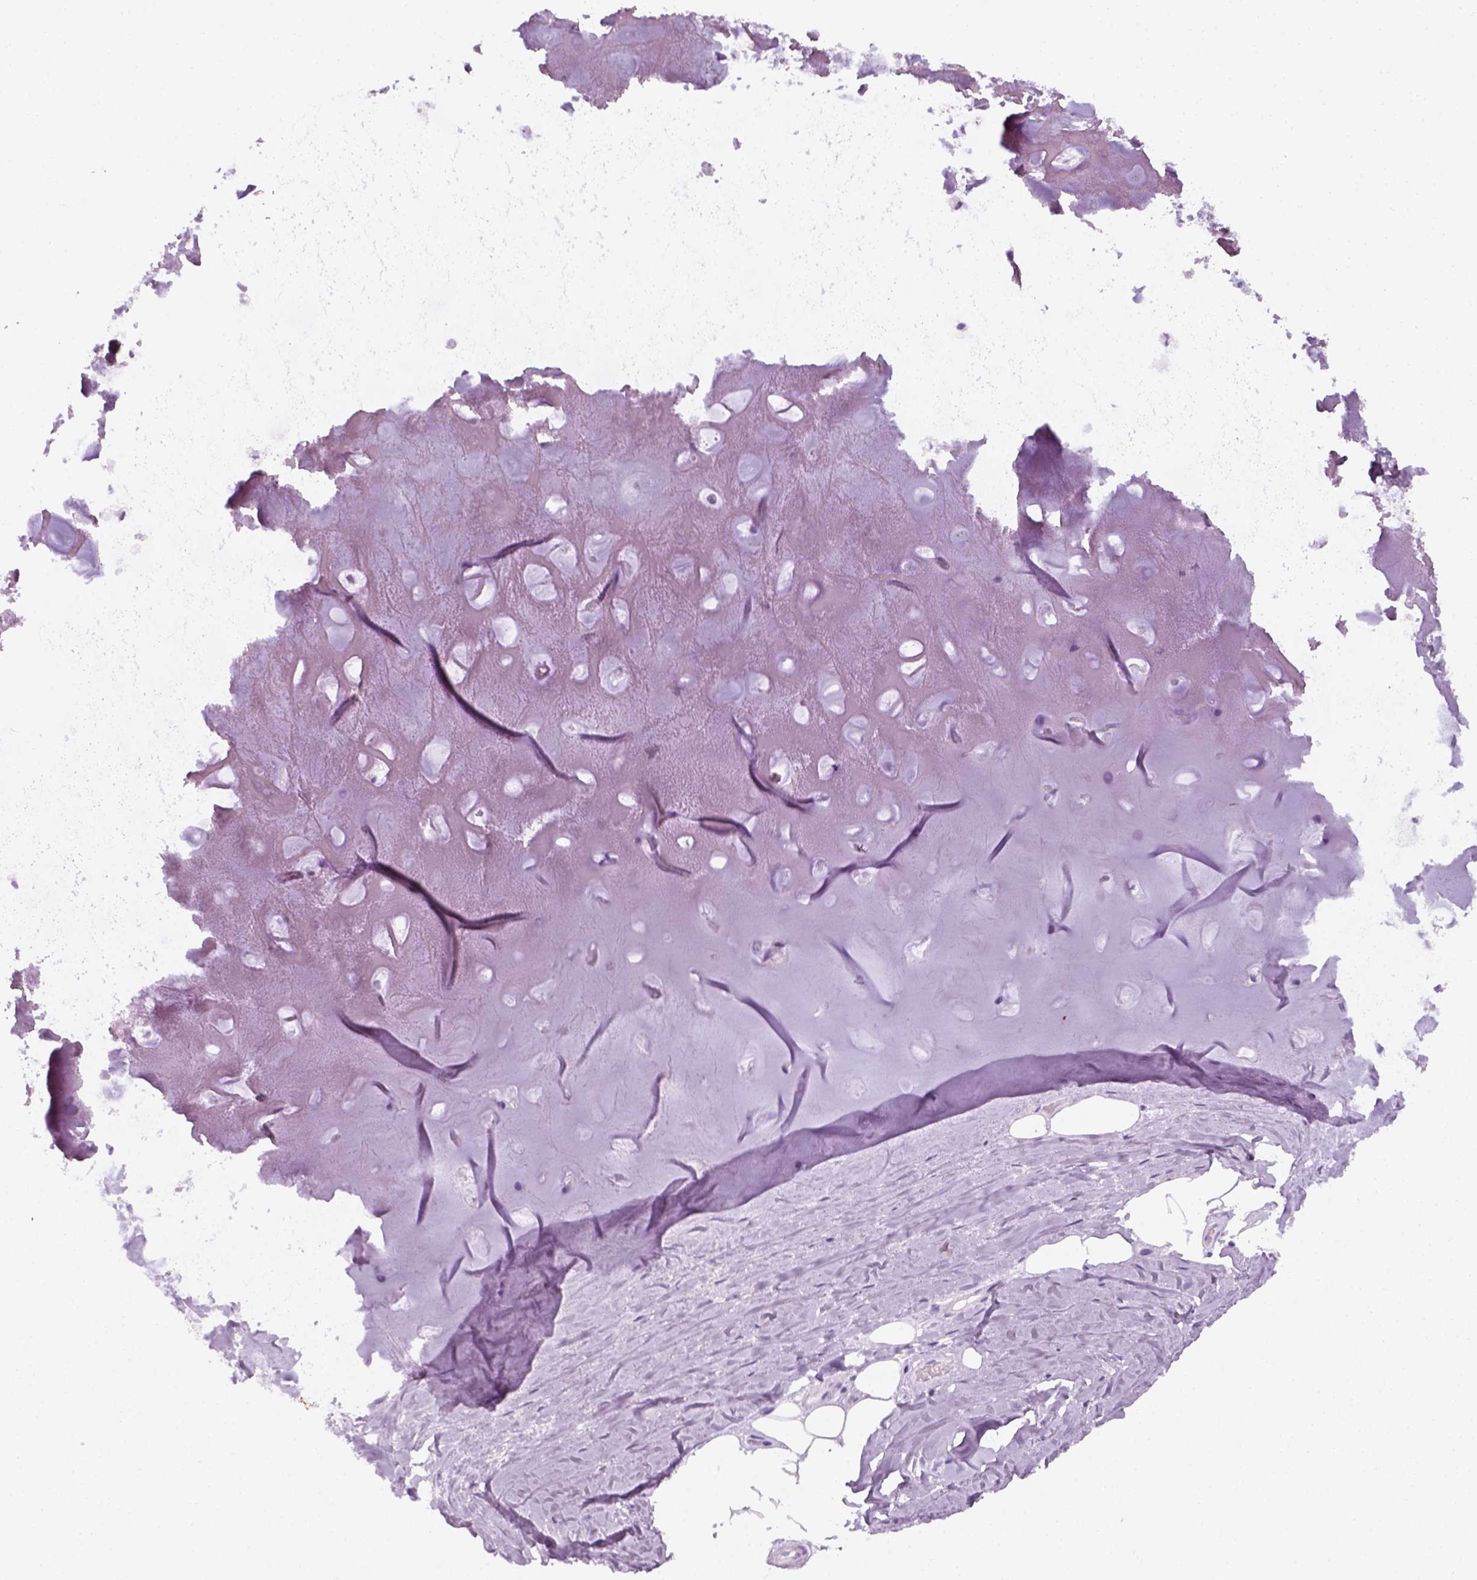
{"staining": {"intensity": "negative", "quantity": "none", "location": "none"}, "tissue": "adipose tissue", "cell_type": "Adipocytes", "image_type": "normal", "snomed": [{"axis": "morphology", "description": "Normal tissue, NOS"}, {"axis": "topography", "description": "Cartilage tissue"}], "caption": "An IHC histopathology image of normal adipose tissue is shown. There is no staining in adipocytes of adipose tissue.", "gene": "AQP3", "patient": {"sex": "male", "age": 57}}